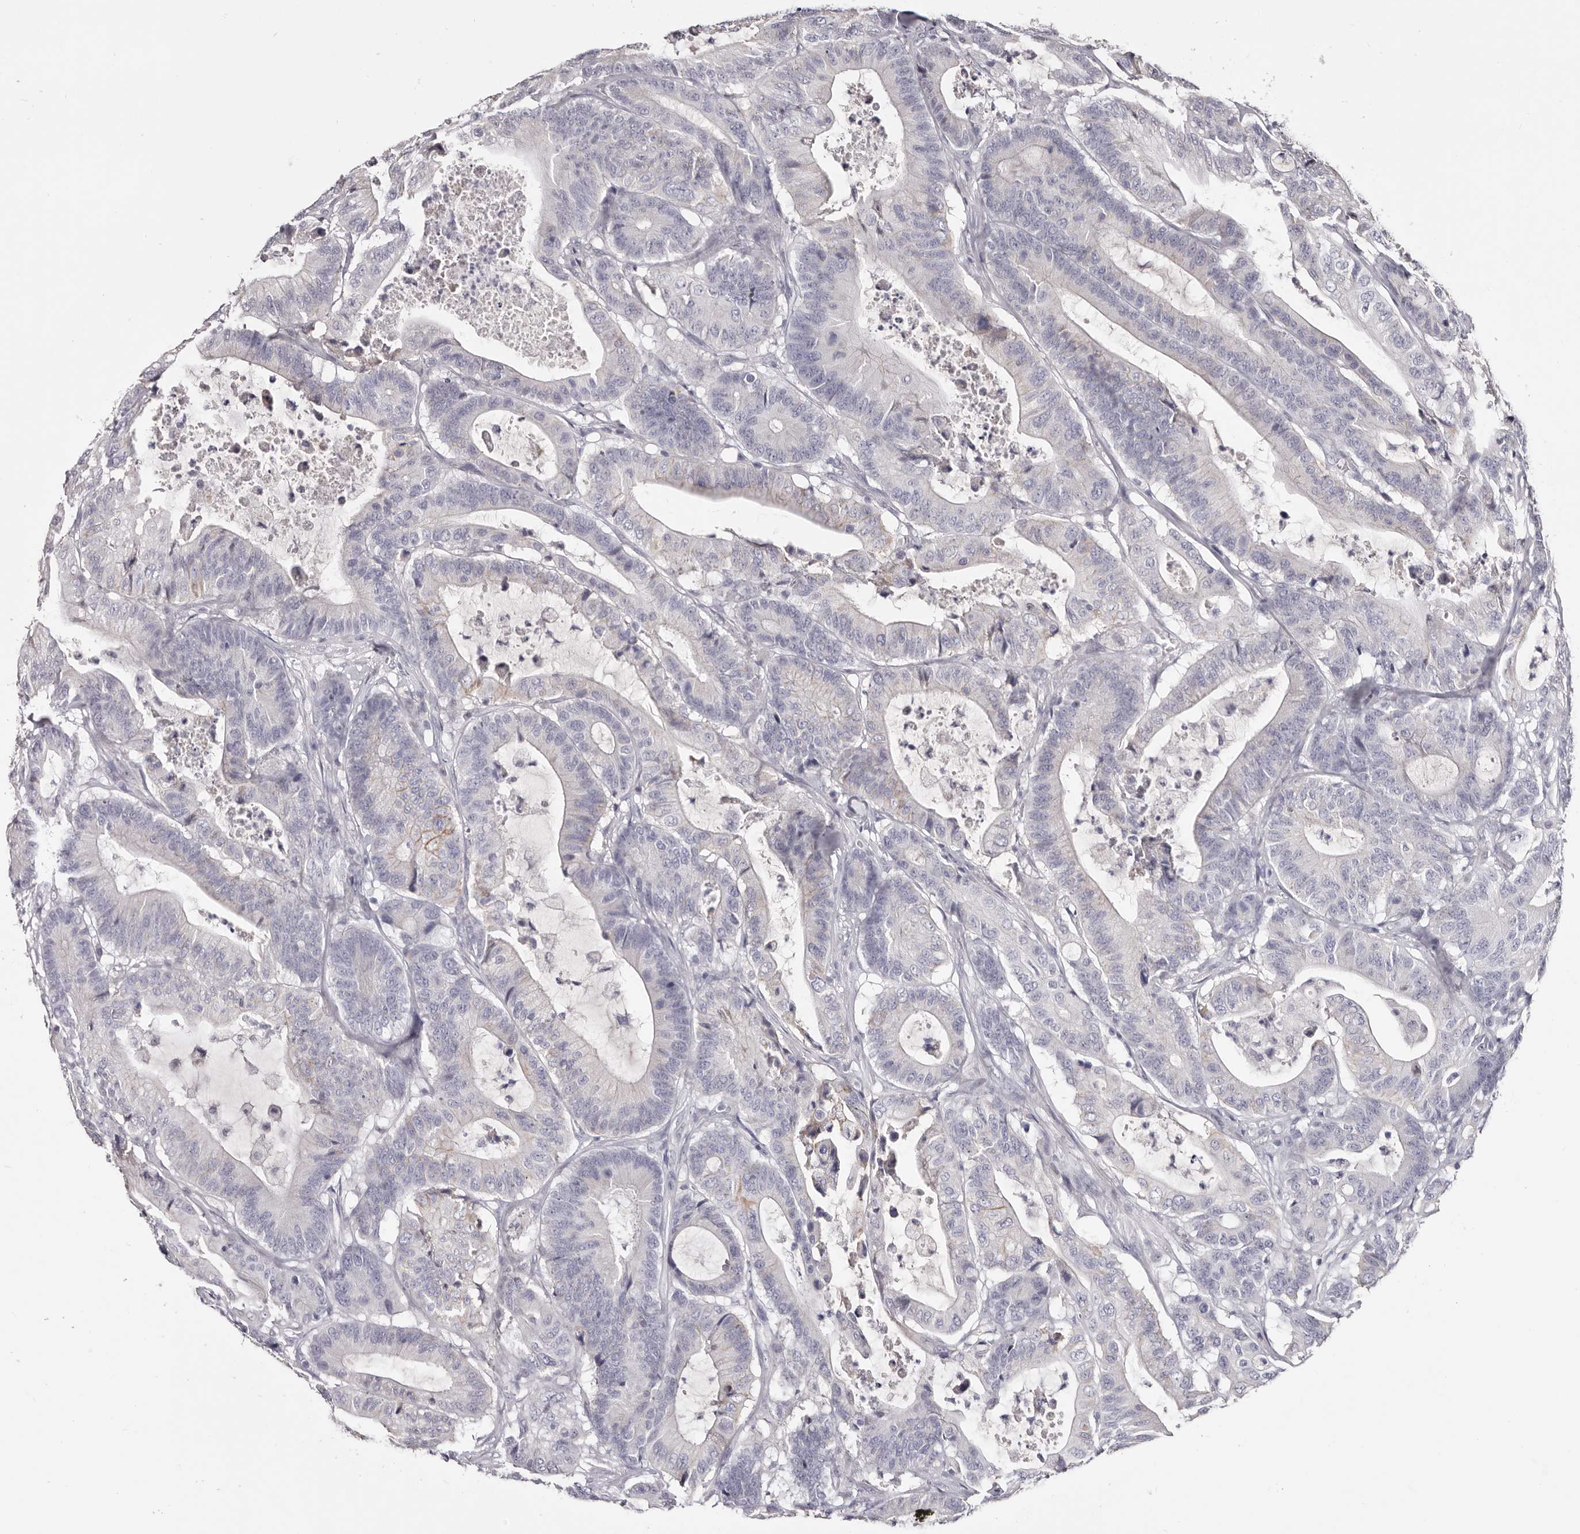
{"staining": {"intensity": "negative", "quantity": "none", "location": "none"}, "tissue": "colorectal cancer", "cell_type": "Tumor cells", "image_type": "cancer", "snomed": [{"axis": "morphology", "description": "Adenocarcinoma, NOS"}, {"axis": "topography", "description": "Colon"}], "caption": "An immunohistochemistry (IHC) micrograph of adenocarcinoma (colorectal) is shown. There is no staining in tumor cells of adenocarcinoma (colorectal).", "gene": "AKNAD1", "patient": {"sex": "female", "age": 84}}